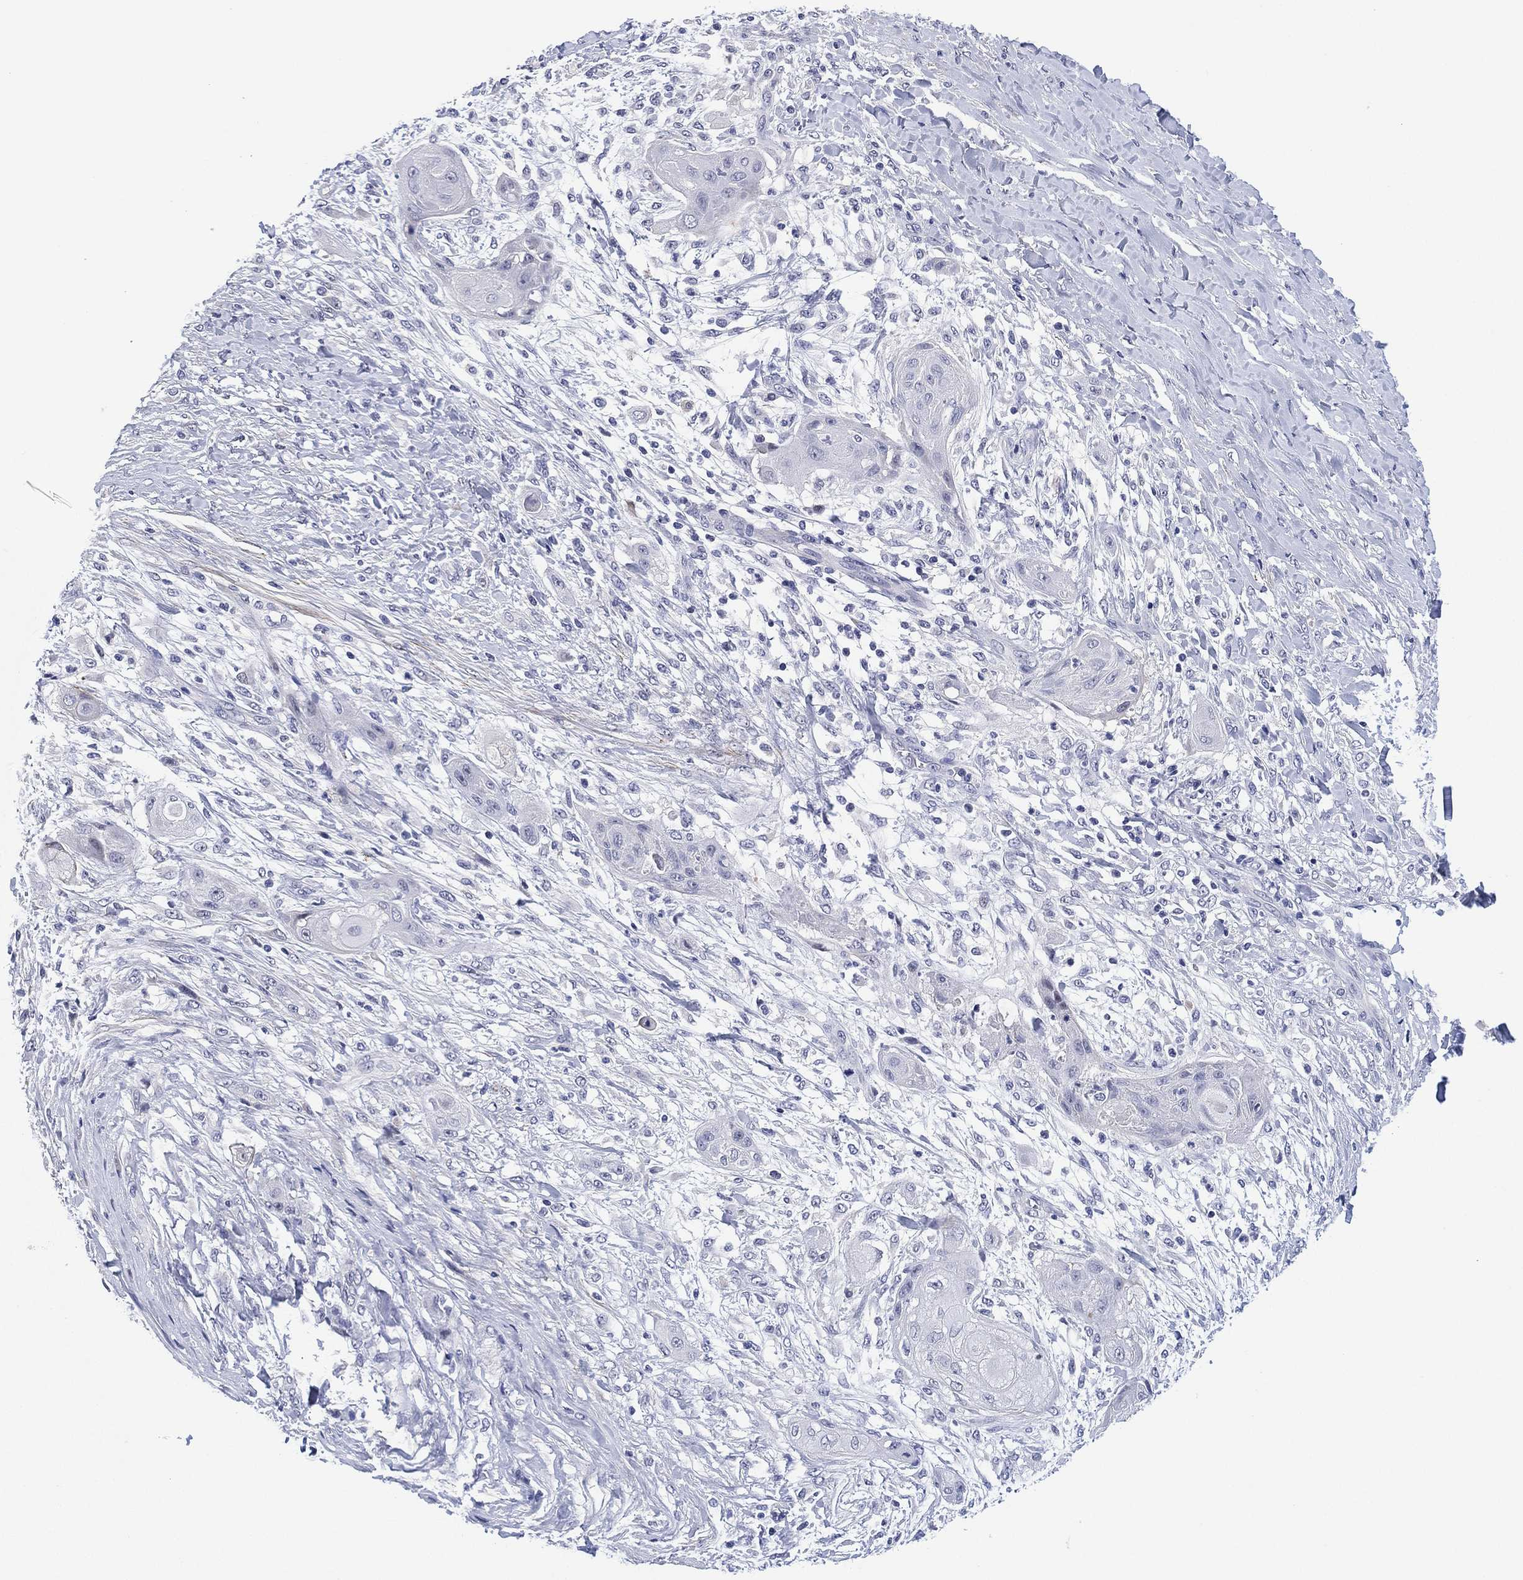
{"staining": {"intensity": "negative", "quantity": "none", "location": "none"}, "tissue": "skin cancer", "cell_type": "Tumor cells", "image_type": "cancer", "snomed": [{"axis": "morphology", "description": "Squamous cell carcinoma, NOS"}, {"axis": "topography", "description": "Skin"}], "caption": "Tumor cells show no significant protein staining in squamous cell carcinoma (skin). Brightfield microscopy of immunohistochemistry stained with DAB (3,3'-diaminobenzidine) (brown) and hematoxylin (blue), captured at high magnification.", "gene": "CLIP3", "patient": {"sex": "male", "age": 62}}